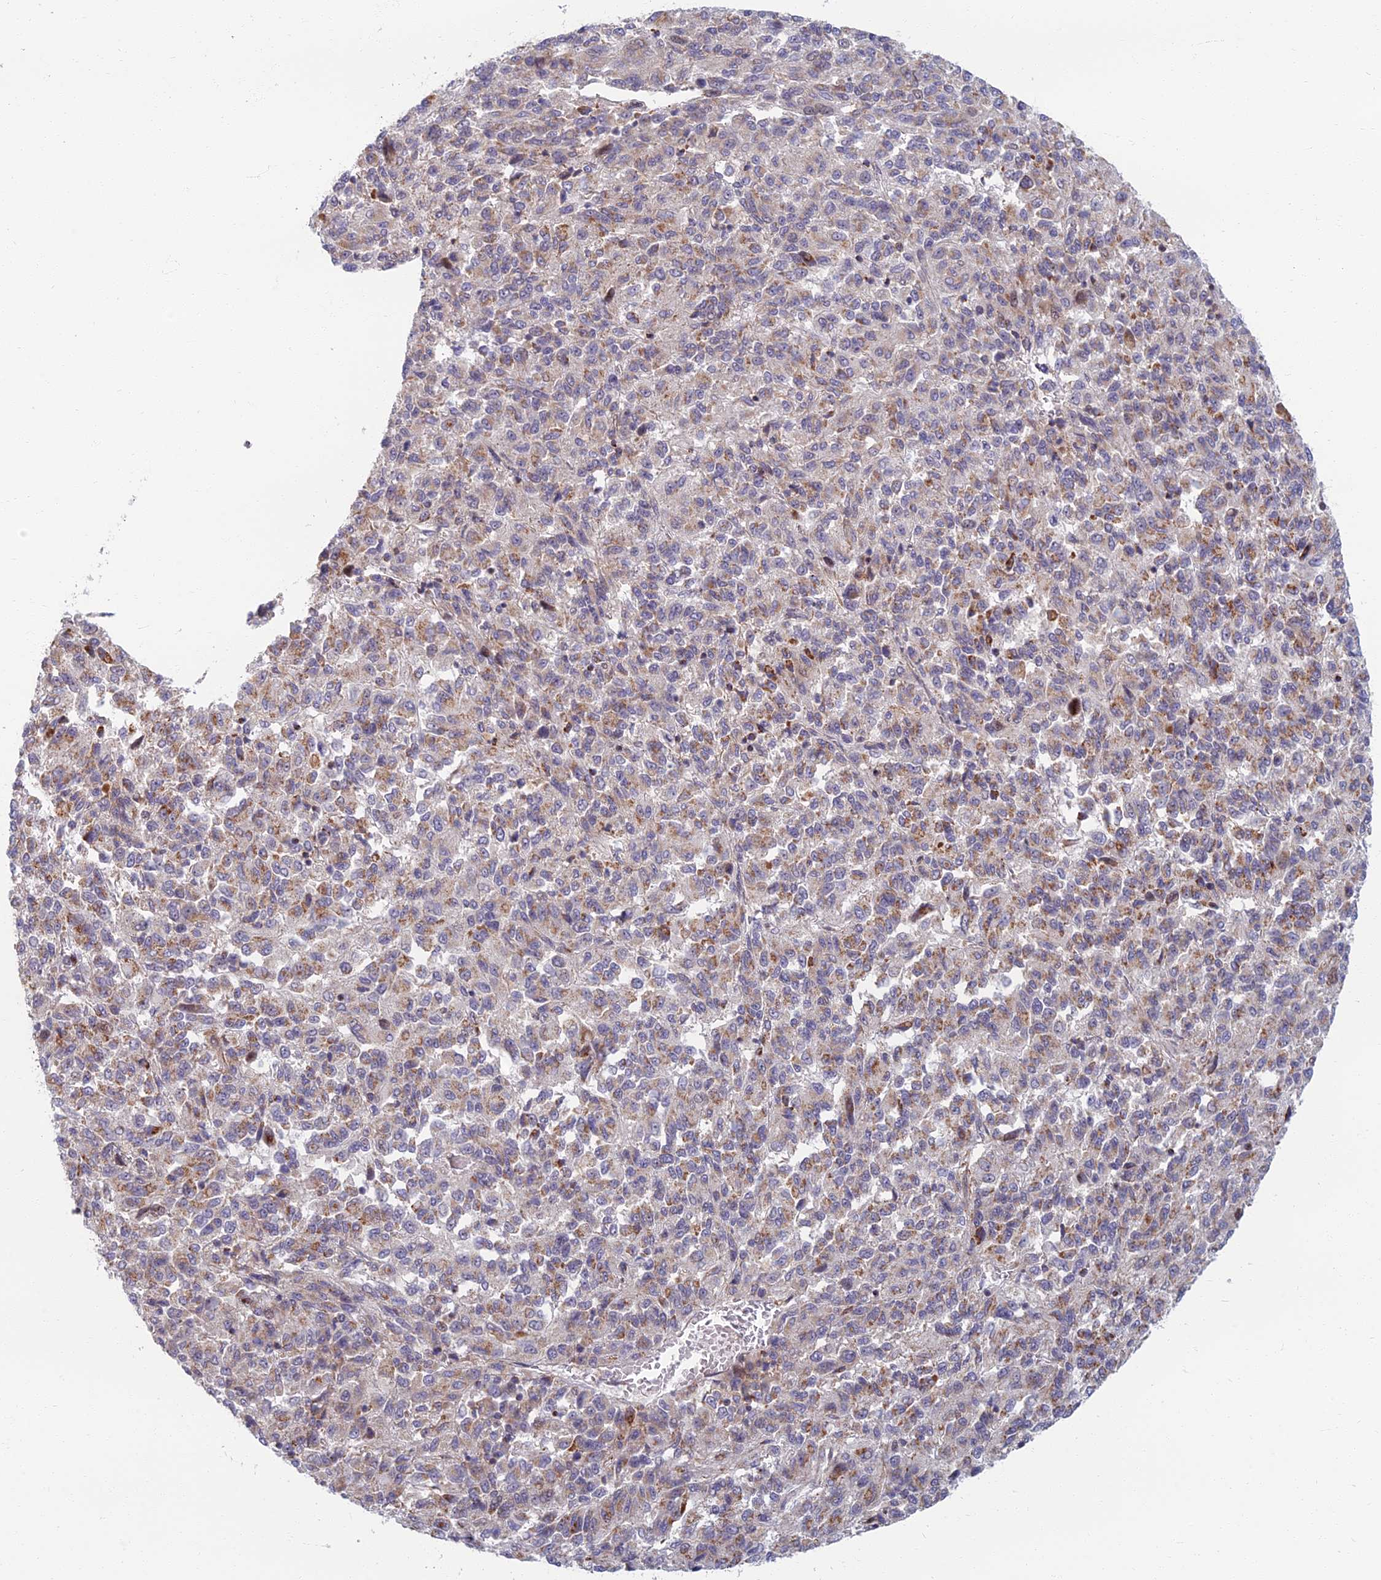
{"staining": {"intensity": "moderate", "quantity": "25%-75%", "location": "cytoplasmic/membranous"}, "tissue": "melanoma", "cell_type": "Tumor cells", "image_type": "cancer", "snomed": [{"axis": "morphology", "description": "Malignant melanoma, Metastatic site"}, {"axis": "topography", "description": "Lung"}], "caption": "Melanoma was stained to show a protein in brown. There is medium levels of moderate cytoplasmic/membranous positivity in approximately 25%-75% of tumor cells. (IHC, brightfield microscopy, high magnification).", "gene": "C15orf40", "patient": {"sex": "male", "age": 64}}